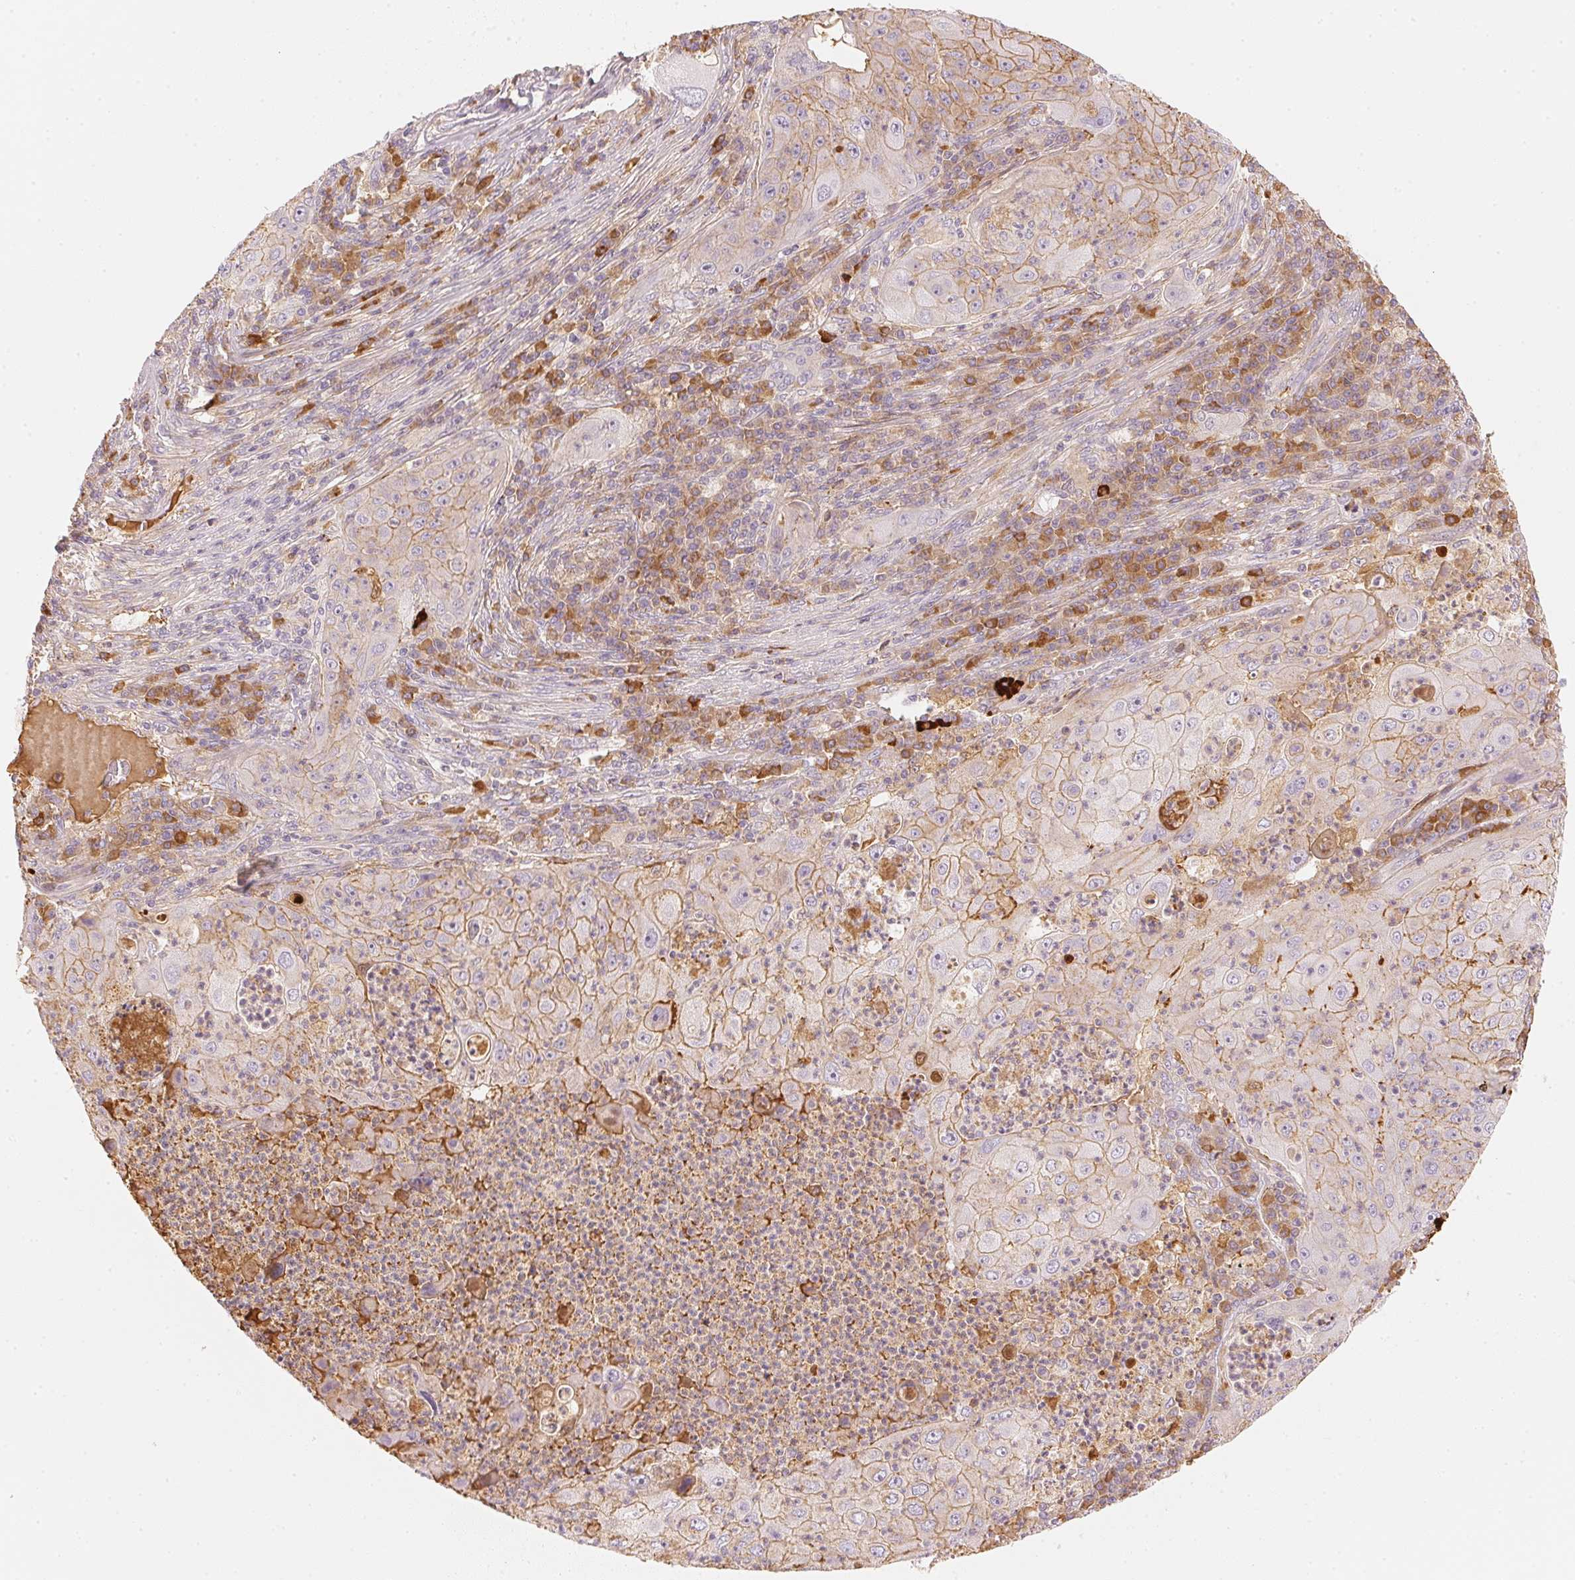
{"staining": {"intensity": "moderate", "quantity": "<25%", "location": "cytoplasmic/membranous"}, "tissue": "lung cancer", "cell_type": "Tumor cells", "image_type": "cancer", "snomed": [{"axis": "morphology", "description": "Squamous cell carcinoma, NOS"}, {"axis": "topography", "description": "Lung"}], "caption": "This histopathology image exhibits IHC staining of squamous cell carcinoma (lung), with low moderate cytoplasmic/membranous positivity in about <25% of tumor cells.", "gene": "RMDN2", "patient": {"sex": "female", "age": 59}}